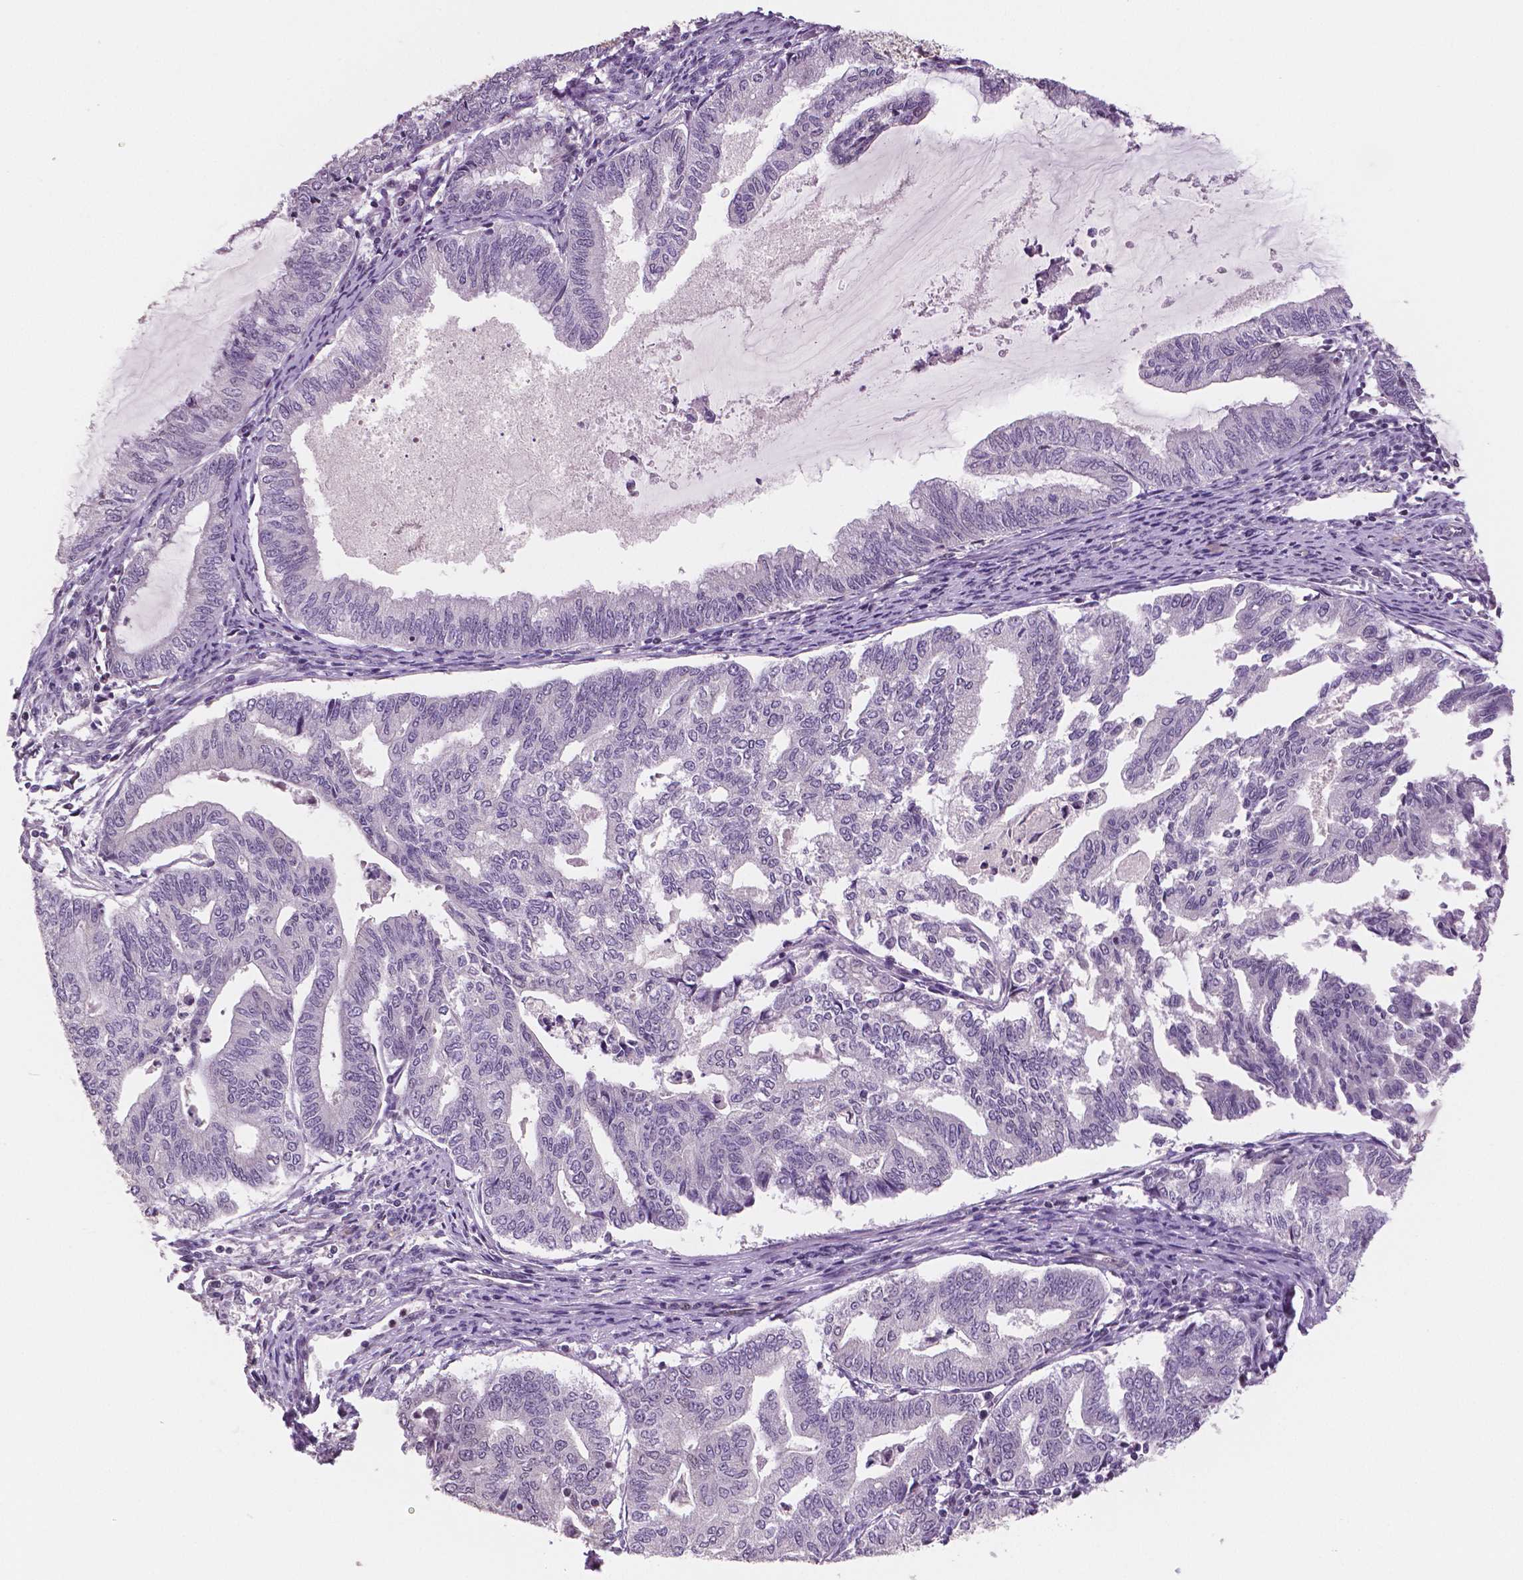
{"staining": {"intensity": "negative", "quantity": "none", "location": "none"}, "tissue": "endometrial cancer", "cell_type": "Tumor cells", "image_type": "cancer", "snomed": [{"axis": "morphology", "description": "Adenocarcinoma, NOS"}, {"axis": "topography", "description": "Endometrium"}], "caption": "Tumor cells show no significant protein positivity in adenocarcinoma (endometrial).", "gene": "STAT3", "patient": {"sex": "female", "age": 79}}